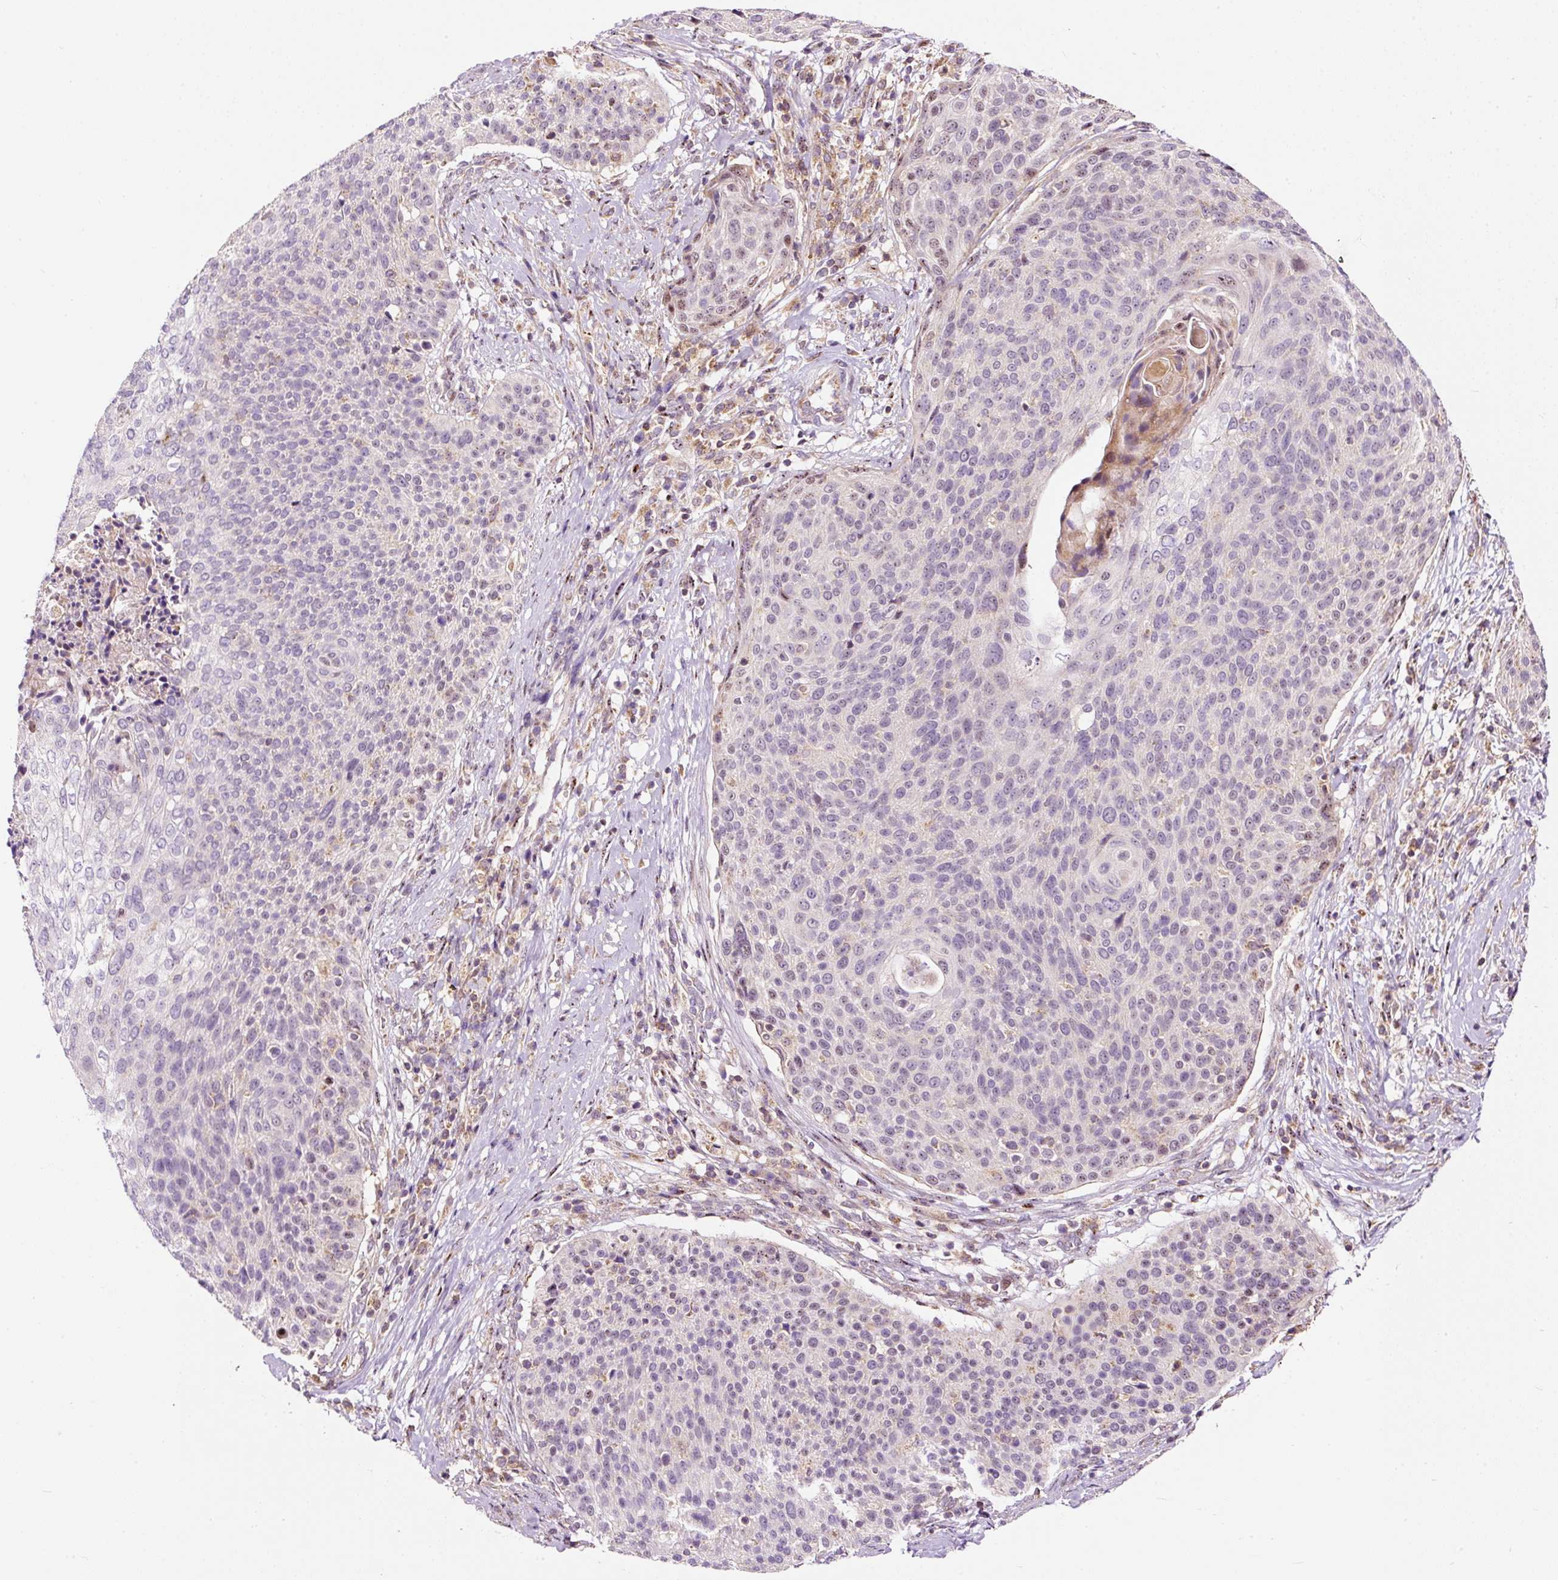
{"staining": {"intensity": "moderate", "quantity": "<25%", "location": "nuclear"}, "tissue": "cervical cancer", "cell_type": "Tumor cells", "image_type": "cancer", "snomed": [{"axis": "morphology", "description": "Squamous cell carcinoma, NOS"}, {"axis": "topography", "description": "Cervix"}], "caption": "Cervical squamous cell carcinoma was stained to show a protein in brown. There is low levels of moderate nuclear staining in about <25% of tumor cells. (Brightfield microscopy of DAB IHC at high magnification).", "gene": "BOLA3", "patient": {"sex": "female", "age": 31}}